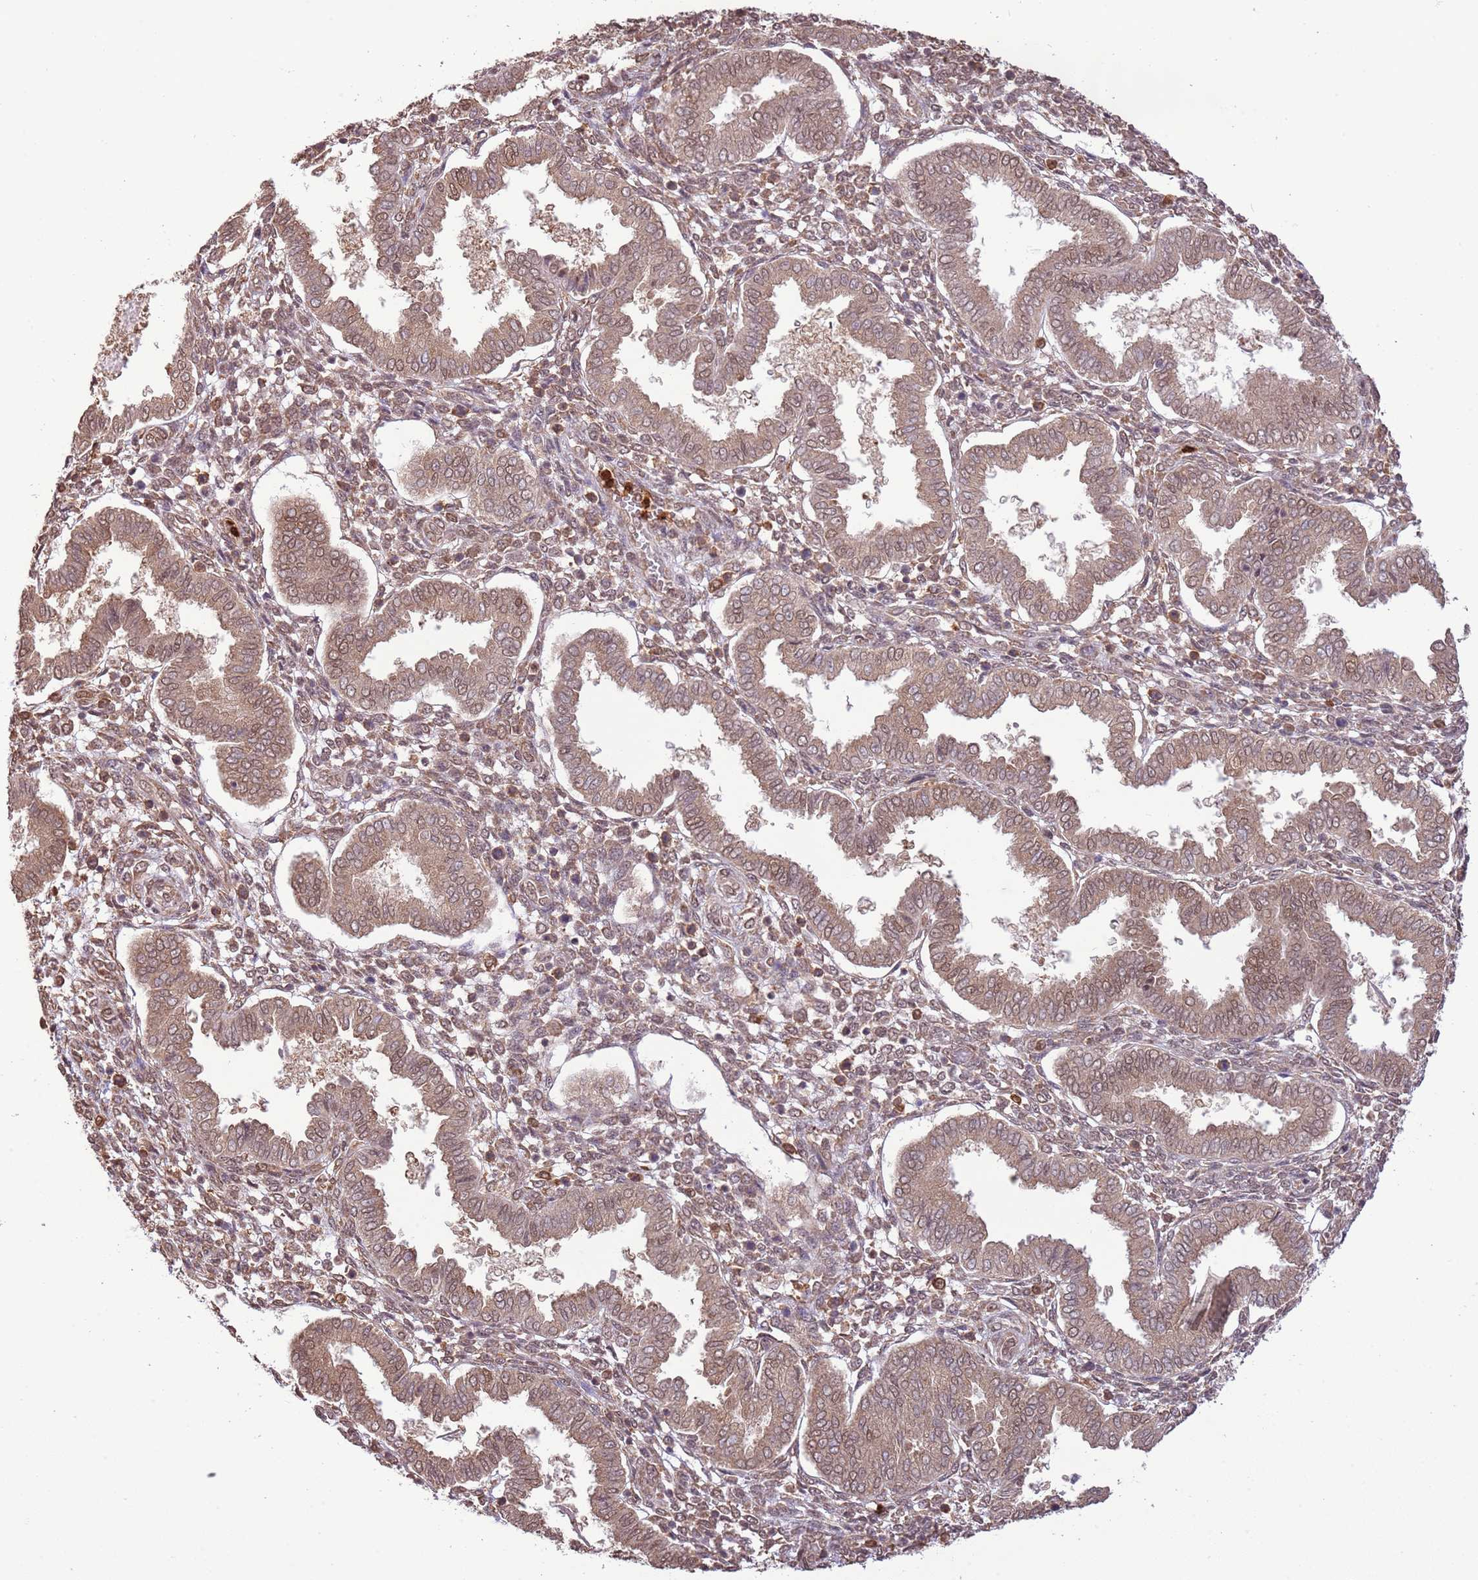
{"staining": {"intensity": "moderate", "quantity": "25%-75%", "location": "cytoplasmic/membranous,nuclear"}, "tissue": "endometrium", "cell_type": "Cells in endometrial stroma", "image_type": "normal", "snomed": [{"axis": "morphology", "description": "Normal tissue, NOS"}, {"axis": "topography", "description": "Endometrium"}], "caption": "Cells in endometrial stroma display medium levels of moderate cytoplasmic/membranous,nuclear positivity in about 25%-75% of cells in benign human endometrium. The protein of interest is stained brown, and the nuclei are stained in blue (DAB (3,3'-diaminobenzidine) IHC with brightfield microscopy, high magnification).", "gene": "AMIGO1", "patient": {"sex": "female", "age": 24}}